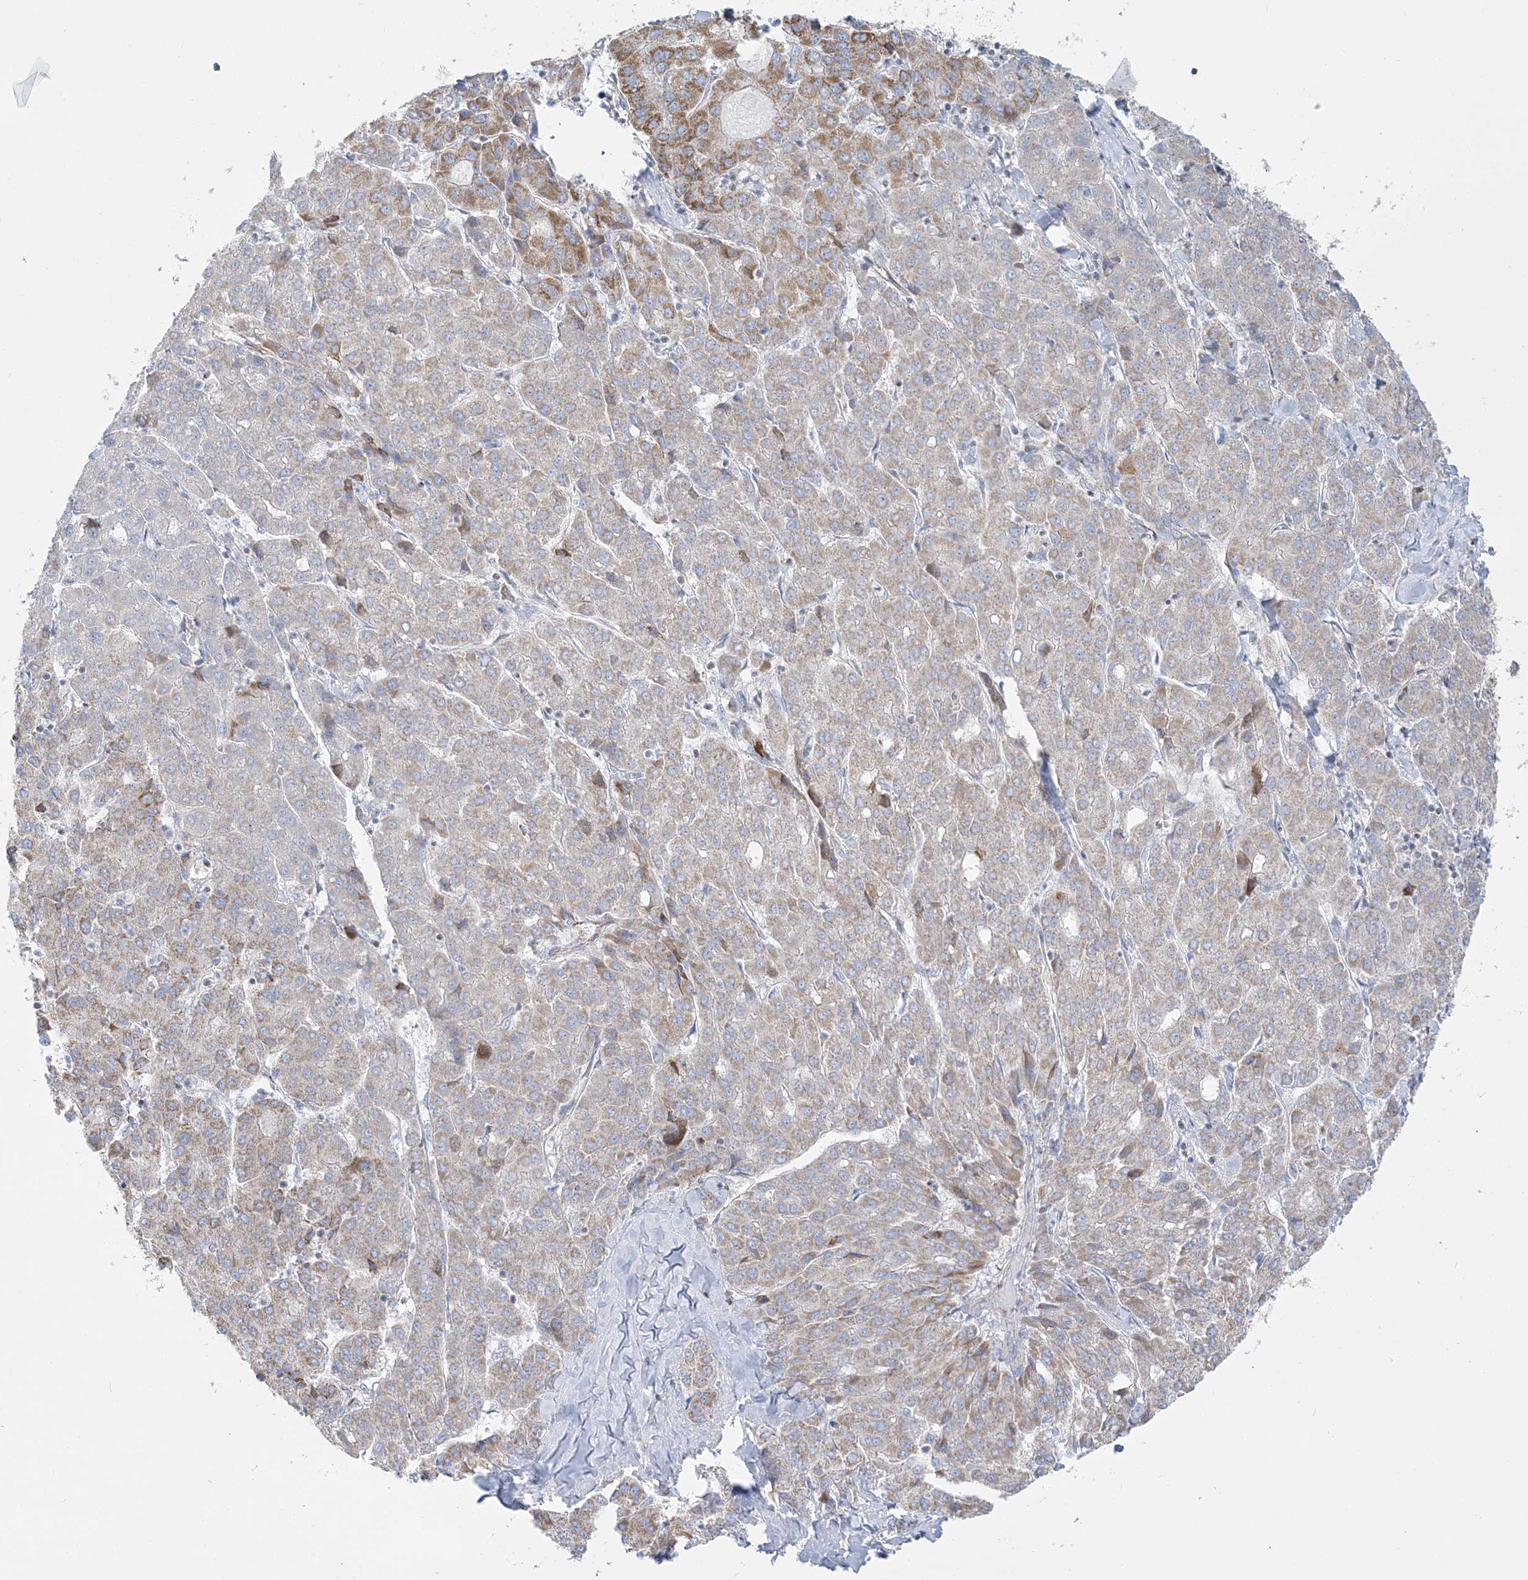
{"staining": {"intensity": "moderate", "quantity": "<25%", "location": "cytoplasmic/membranous"}, "tissue": "liver cancer", "cell_type": "Tumor cells", "image_type": "cancer", "snomed": [{"axis": "morphology", "description": "Carcinoma, Hepatocellular, NOS"}, {"axis": "topography", "description": "Liver"}], "caption": "Liver hepatocellular carcinoma stained with a brown dye displays moderate cytoplasmic/membranous positive staining in about <25% of tumor cells.", "gene": "TBC1D14", "patient": {"sex": "male", "age": 65}}